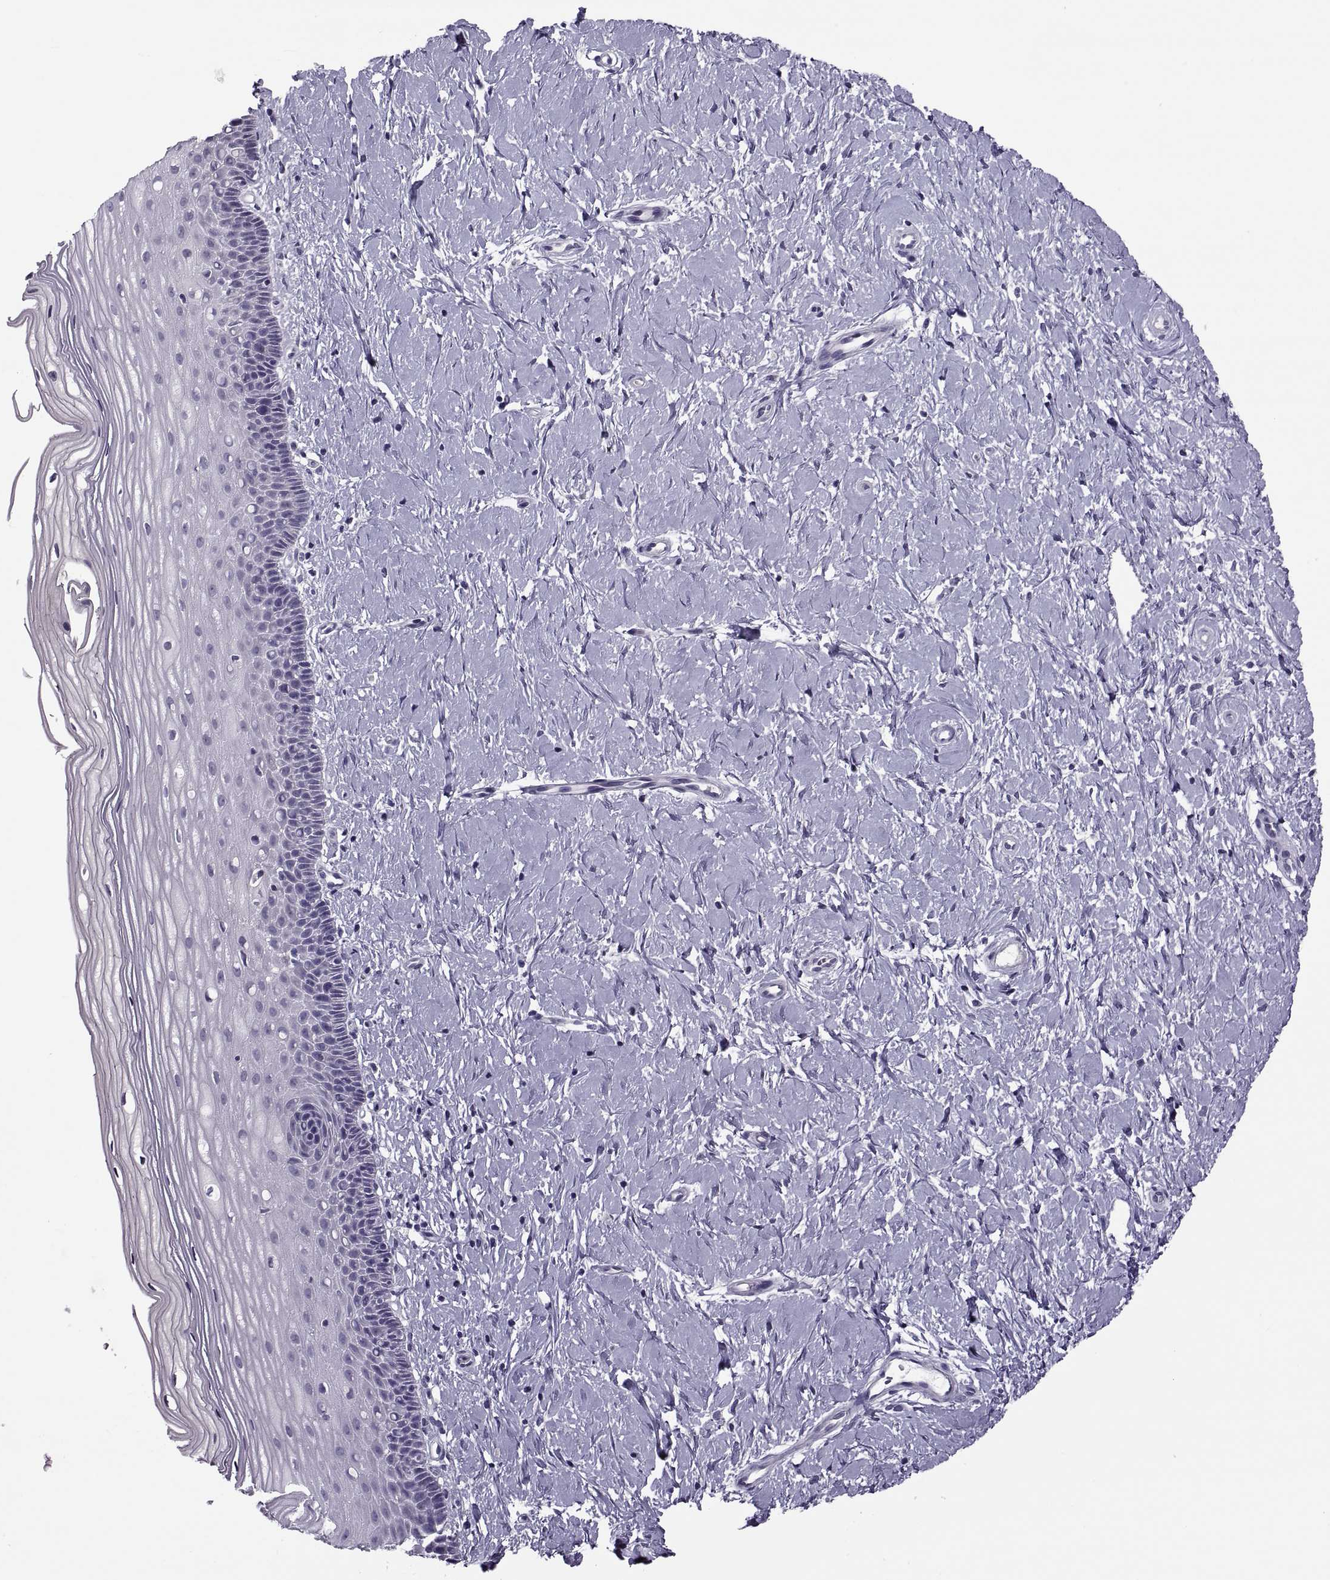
{"staining": {"intensity": "negative", "quantity": "none", "location": "none"}, "tissue": "cervix", "cell_type": "Glandular cells", "image_type": "normal", "snomed": [{"axis": "morphology", "description": "Normal tissue, NOS"}, {"axis": "topography", "description": "Cervix"}], "caption": "The immunohistochemistry (IHC) histopathology image has no significant positivity in glandular cells of cervix. The staining was performed using DAB (3,3'-diaminobenzidine) to visualize the protein expression in brown, while the nuclei were stained in blue with hematoxylin (Magnification: 20x).", "gene": "MAGEB1", "patient": {"sex": "female", "age": 37}}